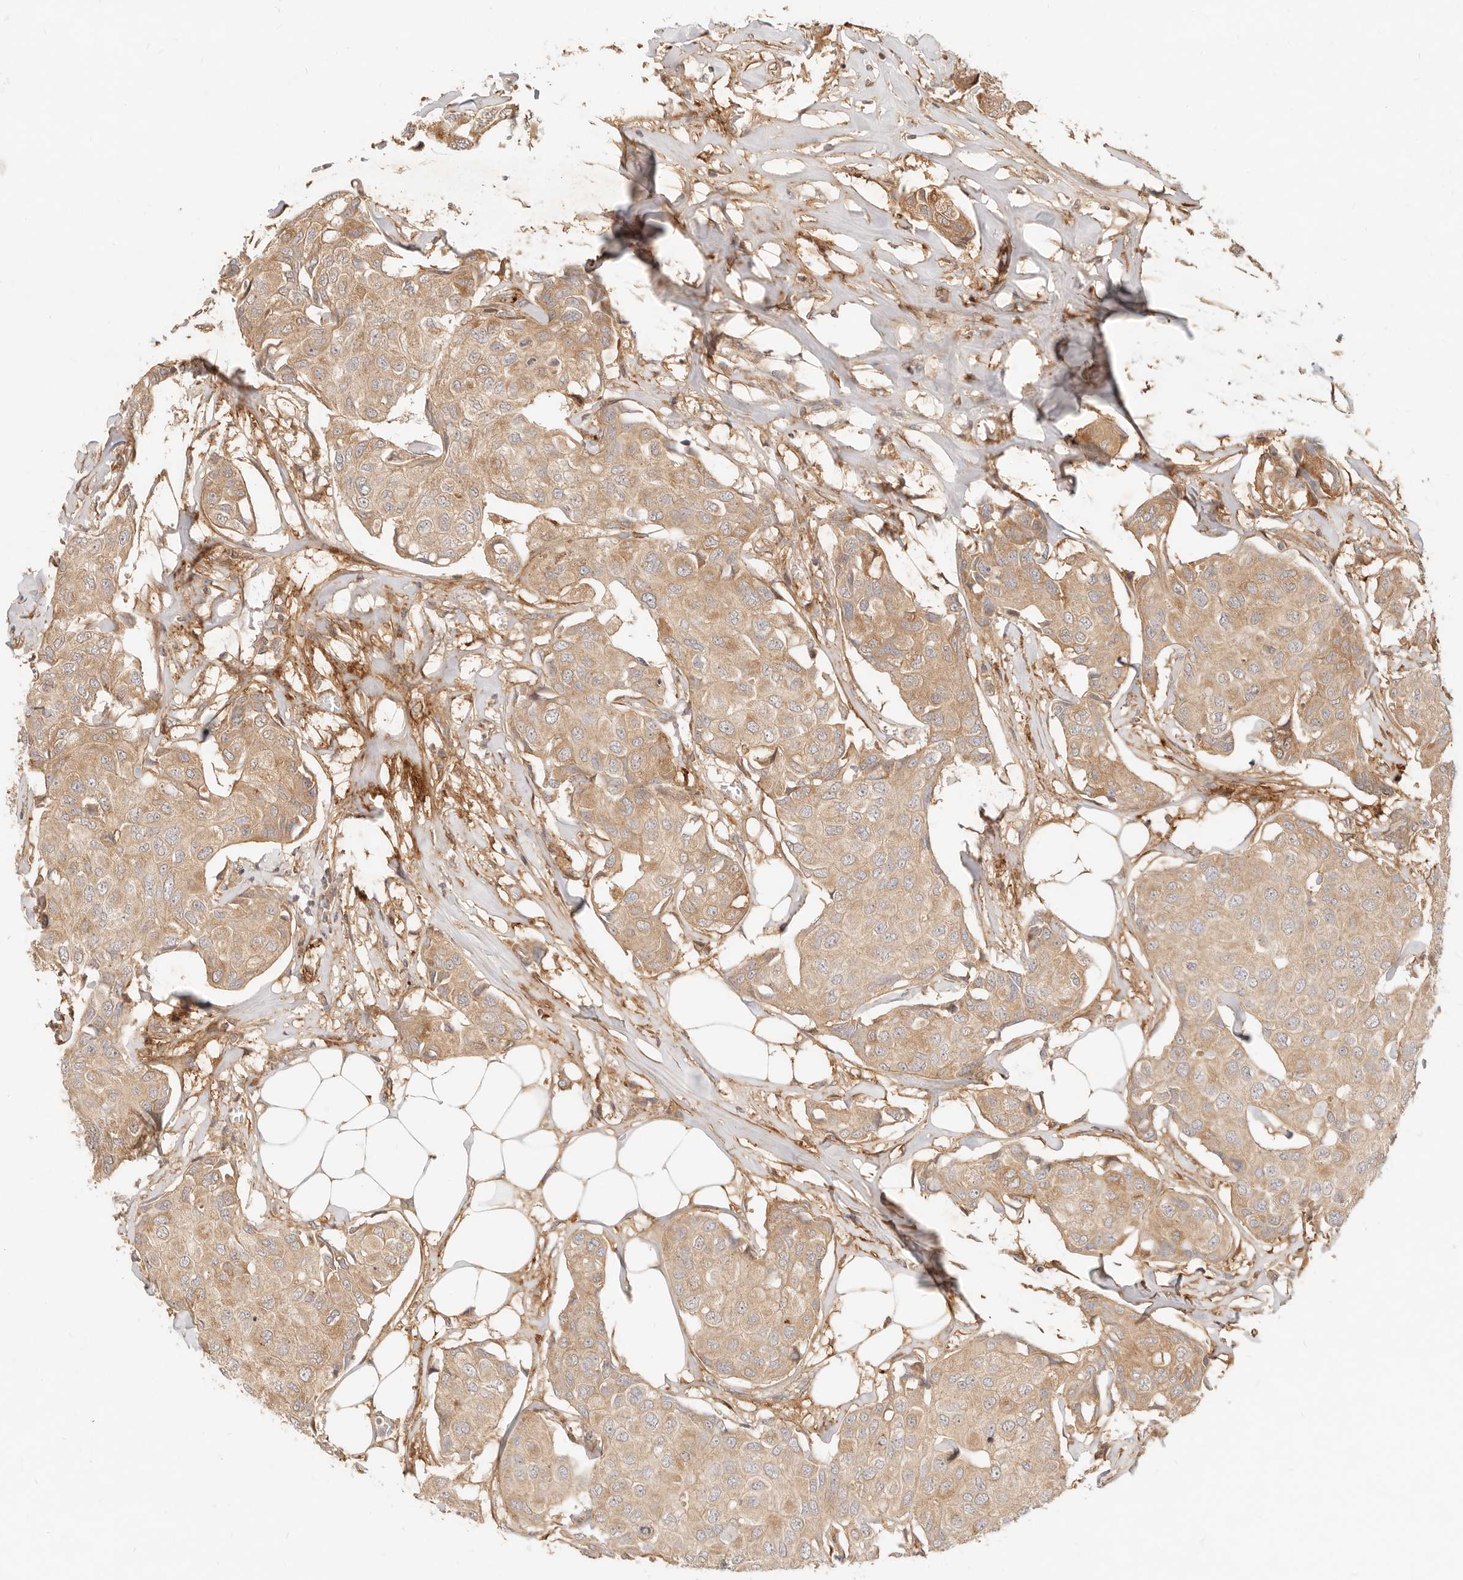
{"staining": {"intensity": "moderate", "quantity": ">75%", "location": "cytoplasmic/membranous"}, "tissue": "breast cancer", "cell_type": "Tumor cells", "image_type": "cancer", "snomed": [{"axis": "morphology", "description": "Duct carcinoma"}, {"axis": "topography", "description": "Breast"}], "caption": "Tumor cells display medium levels of moderate cytoplasmic/membranous positivity in about >75% of cells in breast cancer.", "gene": "UBXN10", "patient": {"sex": "female", "age": 80}}